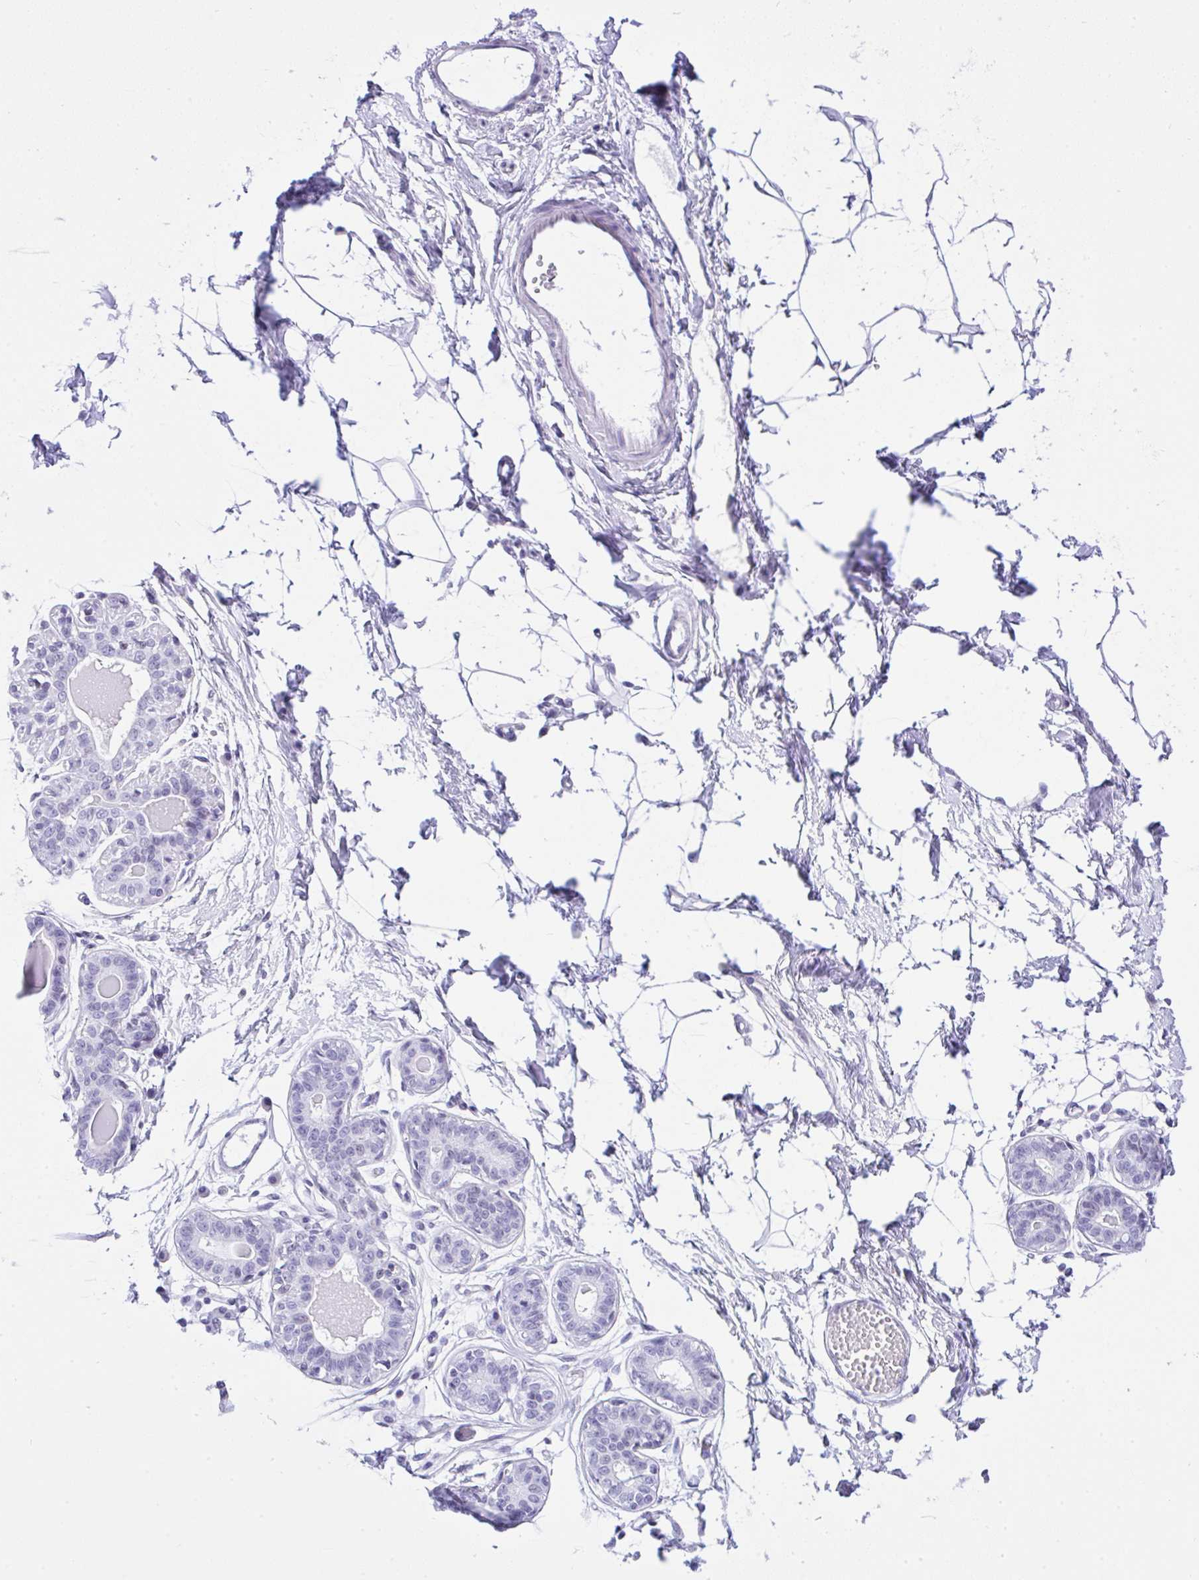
{"staining": {"intensity": "negative", "quantity": "none", "location": "none"}, "tissue": "breast", "cell_type": "Adipocytes", "image_type": "normal", "snomed": [{"axis": "morphology", "description": "Normal tissue, NOS"}, {"axis": "topography", "description": "Breast"}], "caption": "Human breast stained for a protein using IHC shows no positivity in adipocytes.", "gene": "KRT27", "patient": {"sex": "female", "age": 45}}